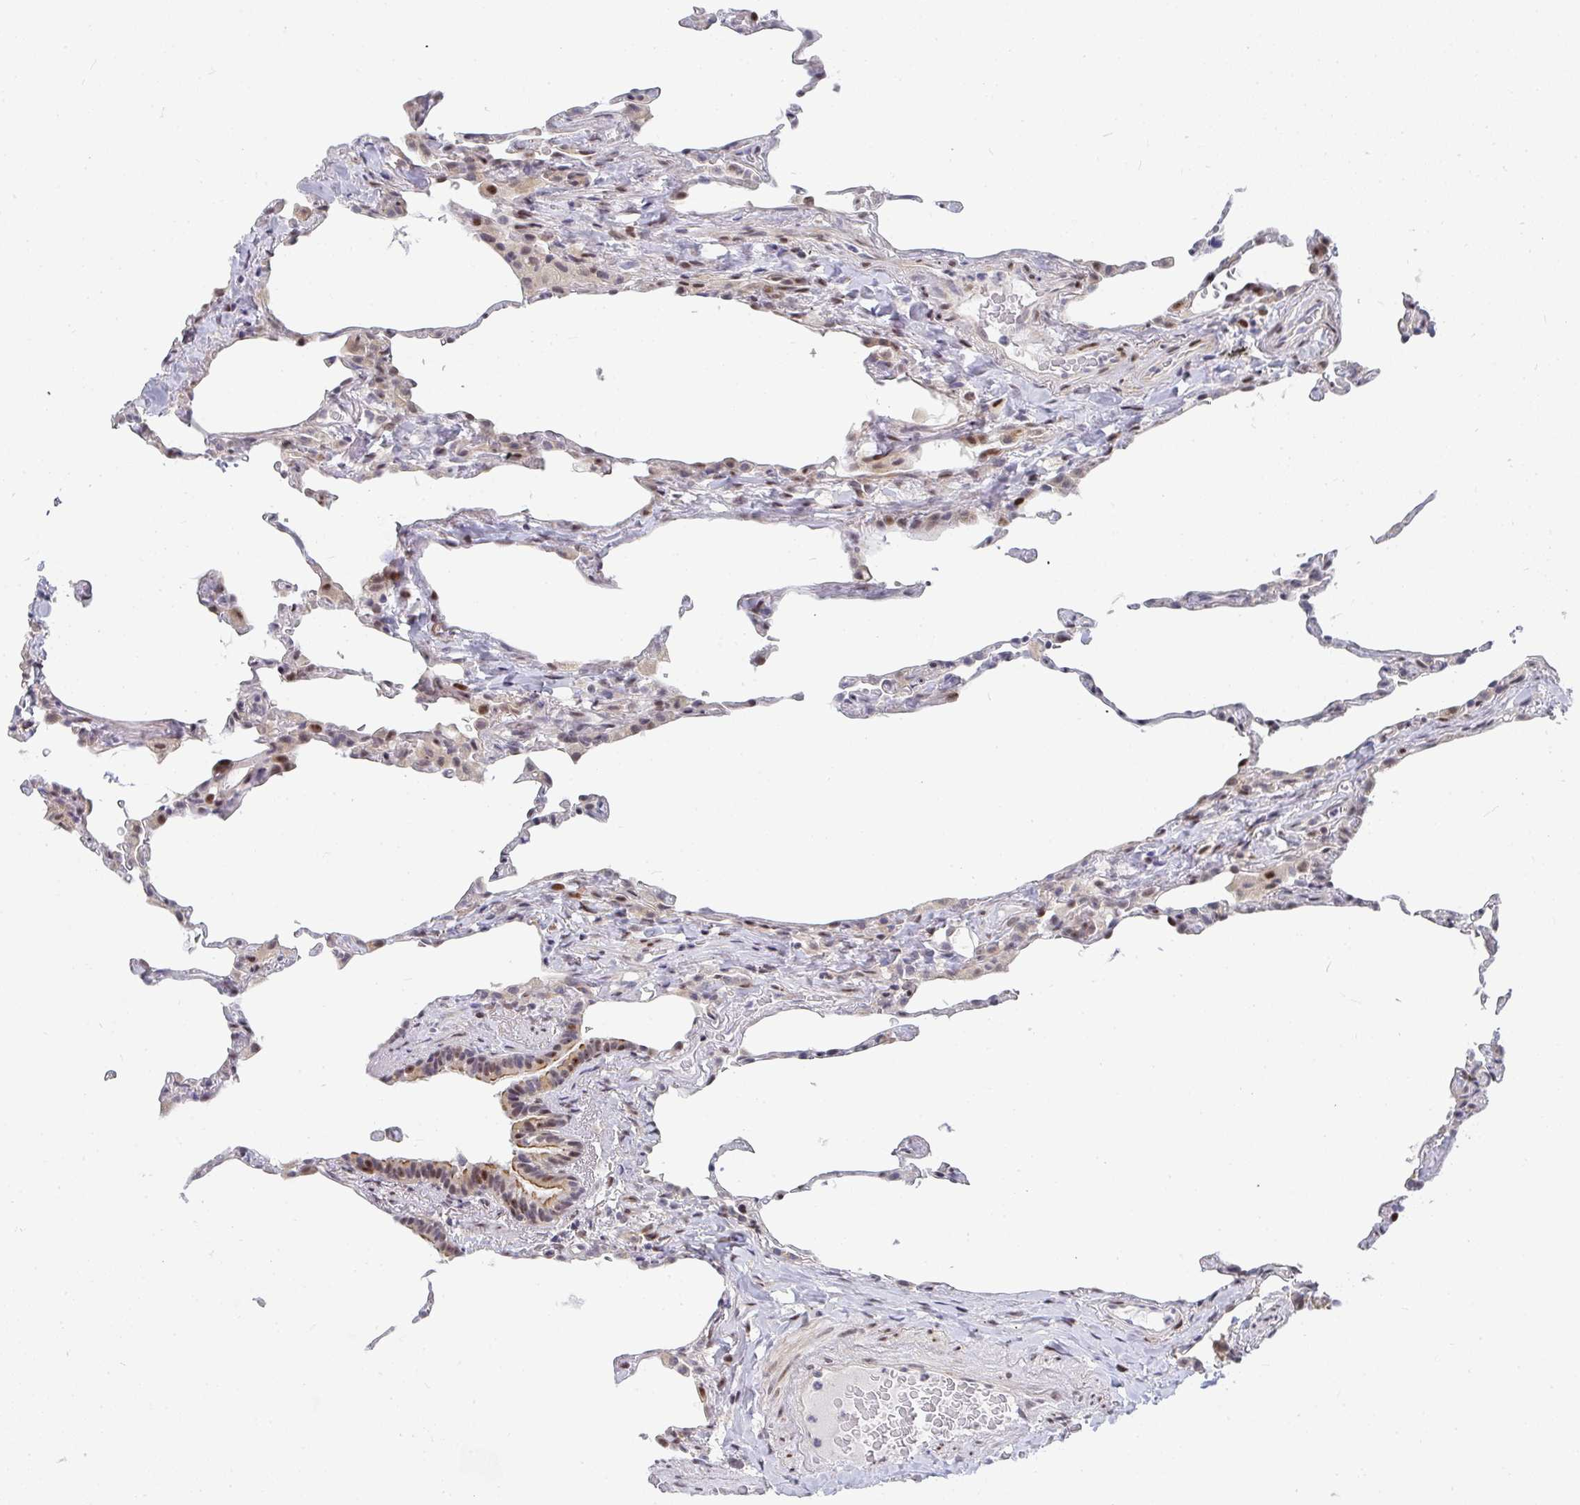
{"staining": {"intensity": "moderate", "quantity": "25%-75%", "location": "nuclear"}, "tissue": "lung", "cell_type": "Alveolar cells", "image_type": "normal", "snomed": [{"axis": "morphology", "description": "Normal tissue, NOS"}, {"axis": "topography", "description": "Lung"}], "caption": "High-magnification brightfield microscopy of normal lung stained with DAB (3,3'-diaminobenzidine) (brown) and counterstained with hematoxylin (blue). alveolar cells exhibit moderate nuclear positivity is identified in approximately25%-75% of cells. (Brightfield microscopy of DAB IHC at high magnification).", "gene": "ZIC3", "patient": {"sex": "female", "age": 57}}